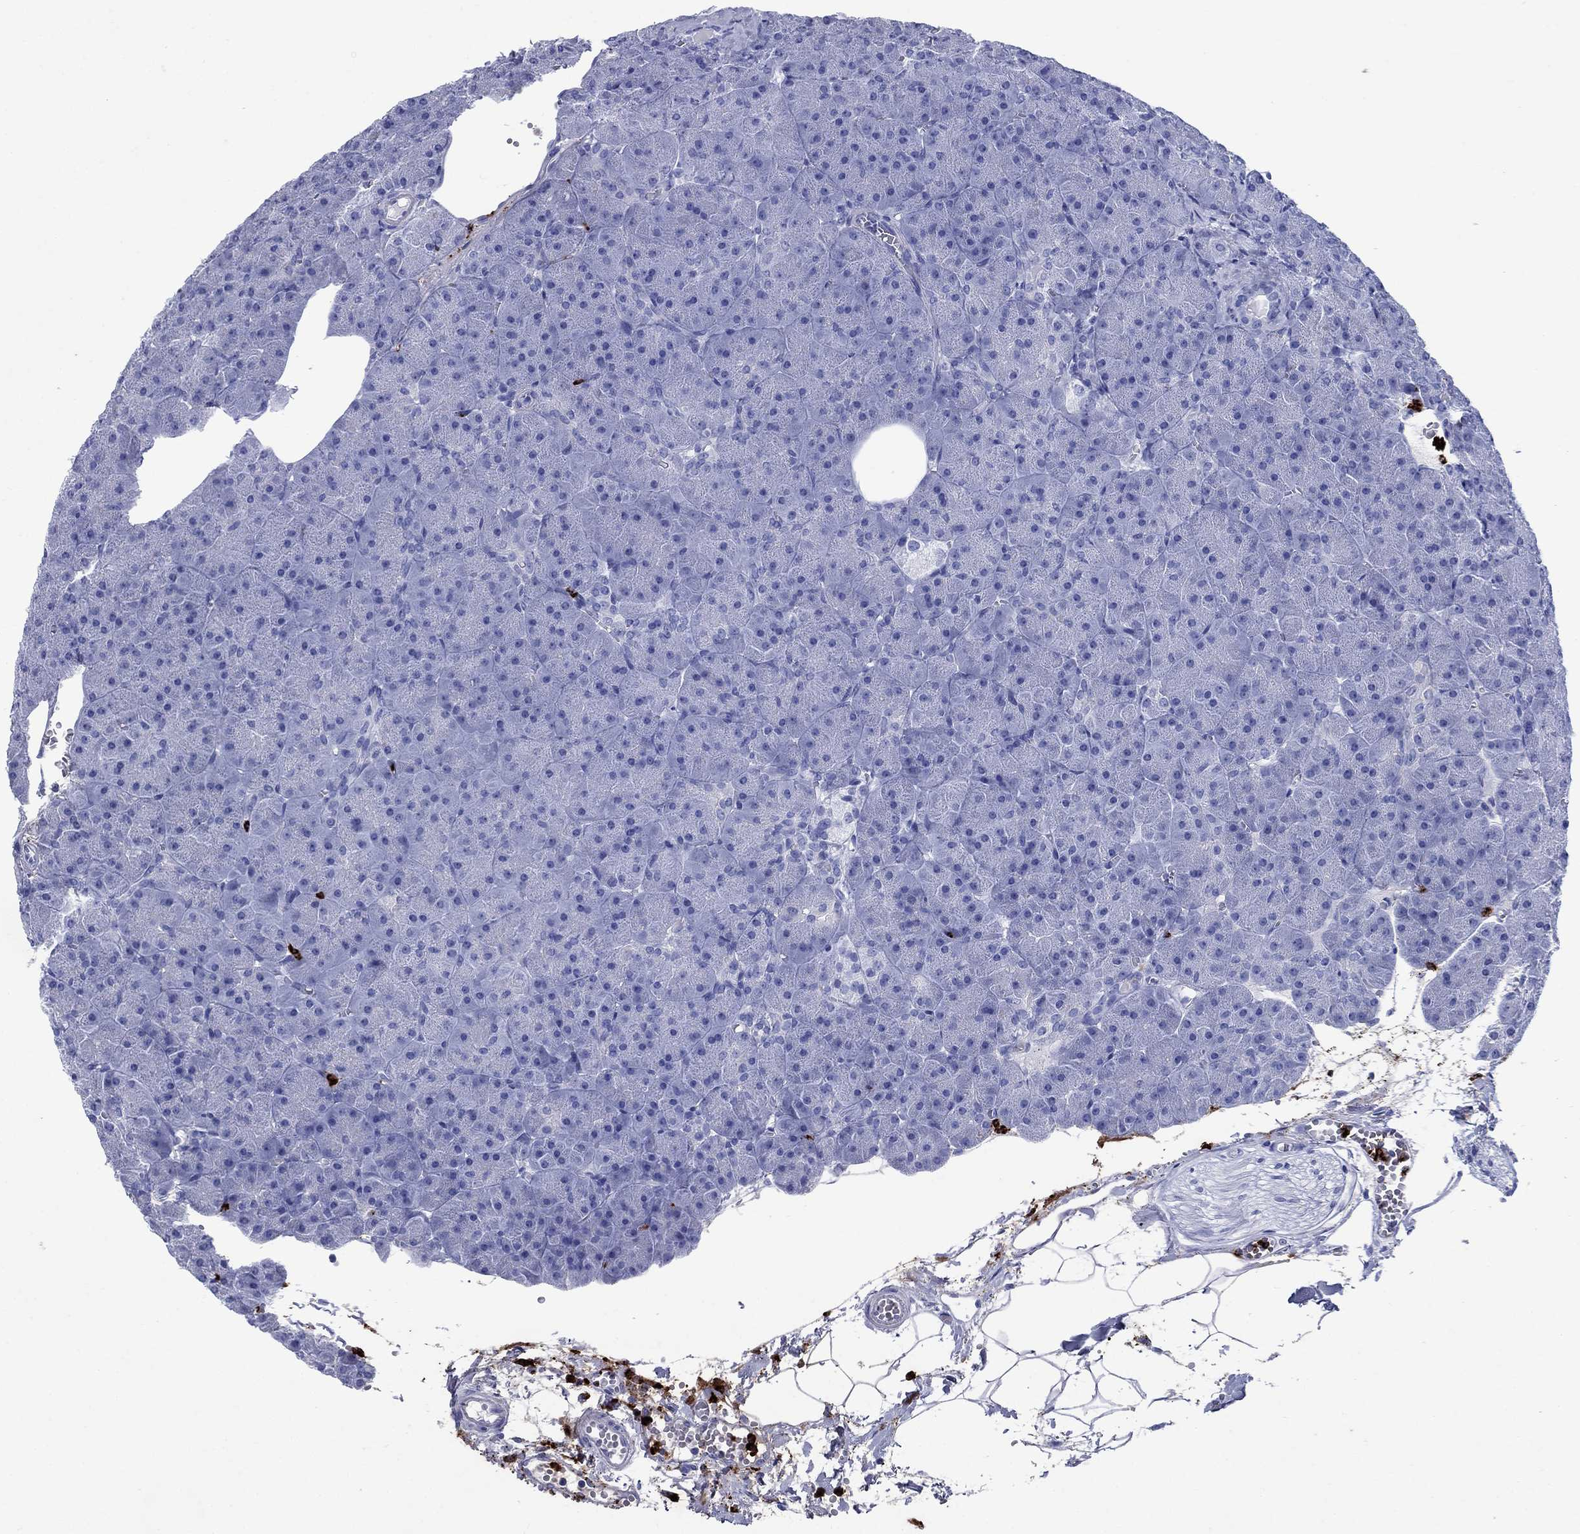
{"staining": {"intensity": "negative", "quantity": "none", "location": "none"}, "tissue": "pancreas", "cell_type": "Exocrine glandular cells", "image_type": "normal", "snomed": [{"axis": "morphology", "description": "Normal tissue, NOS"}, {"axis": "topography", "description": "Pancreas"}], "caption": "This is an immunohistochemistry image of normal human pancreas. There is no staining in exocrine glandular cells.", "gene": "AZU1", "patient": {"sex": "male", "age": 61}}